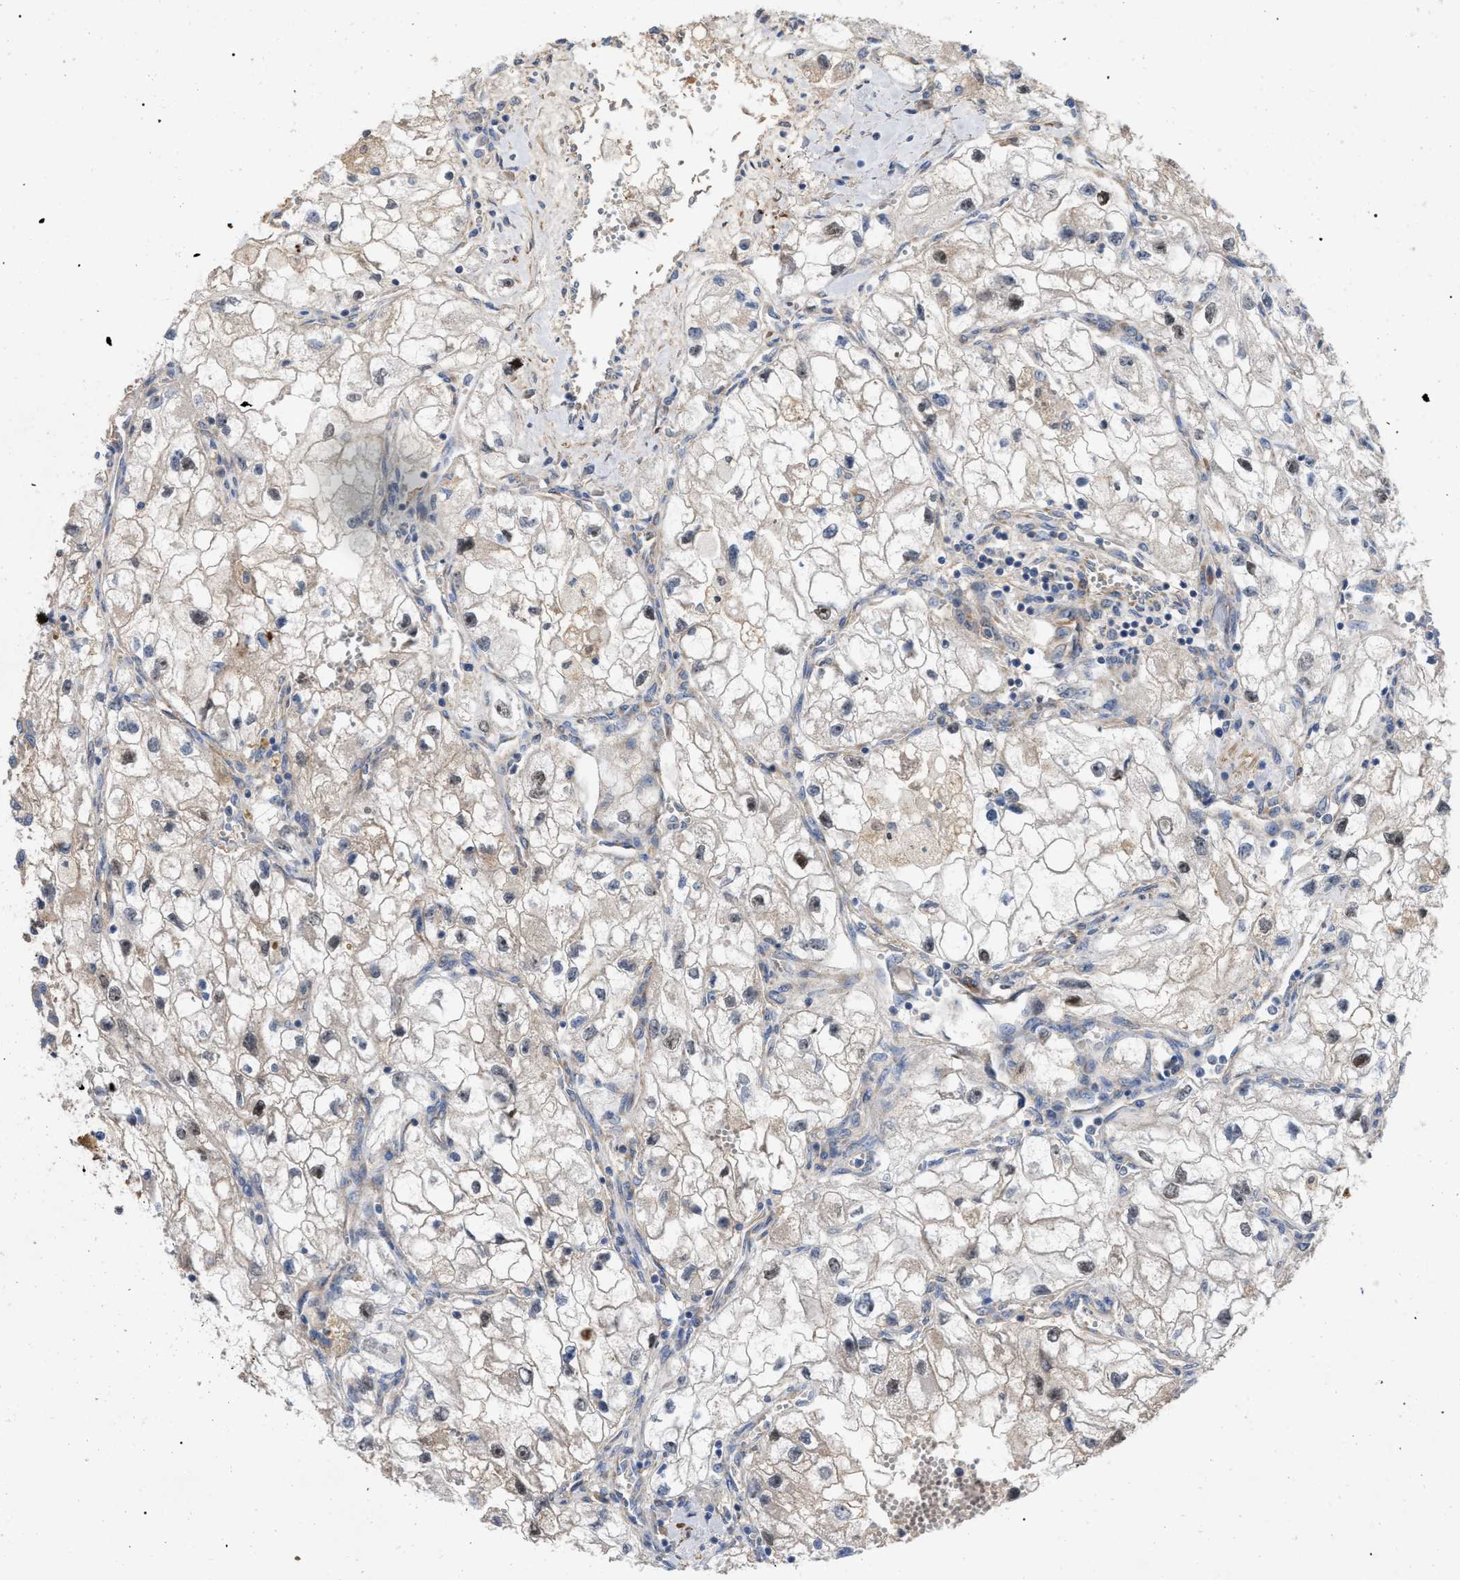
{"staining": {"intensity": "weak", "quantity": "25%-75%", "location": "cytoplasmic/membranous"}, "tissue": "renal cancer", "cell_type": "Tumor cells", "image_type": "cancer", "snomed": [{"axis": "morphology", "description": "Adenocarcinoma, NOS"}, {"axis": "topography", "description": "Kidney"}], "caption": "IHC of human adenocarcinoma (renal) shows low levels of weak cytoplasmic/membranous expression in about 25%-75% of tumor cells. The staining was performed using DAB, with brown indicating positive protein expression. Nuclei are stained blue with hematoxylin.", "gene": "RABEP1", "patient": {"sex": "female", "age": 70}}